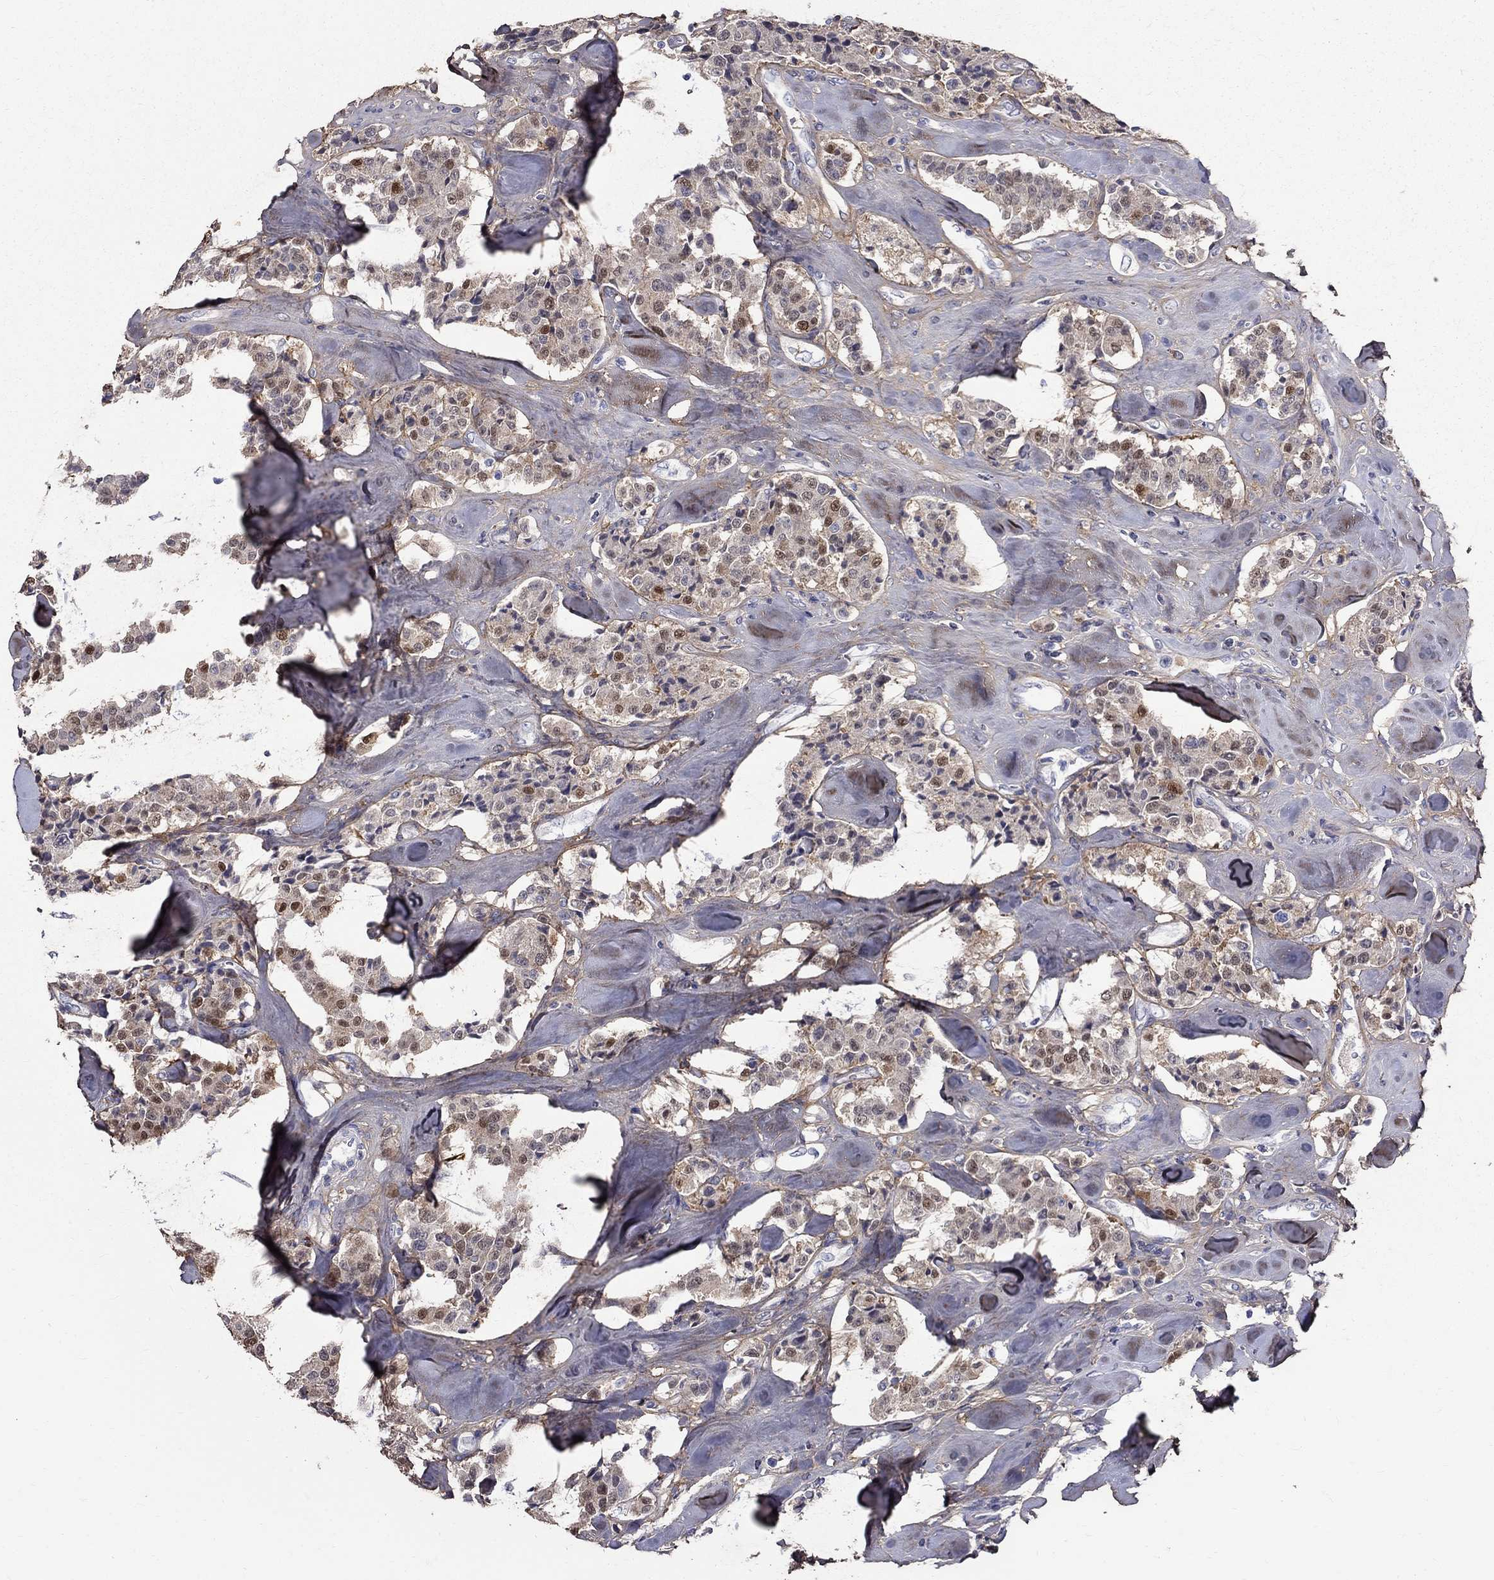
{"staining": {"intensity": "moderate", "quantity": "25%-75%", "location": "nuclear"}, "tissue": "carcinoid", "cell_type": "Tumor cells", "image_type": "cancer", "snomed": [{"axis": "morphology", "description": "Carcinoid, malignant, NOS"}, {"axis": "topography", "description": "Pancreas"}], "caption": "Protein staining by IHC demonstrates moderate nuclear positivity in approximately 25%-75% of tumor cells in carcinoid.", "gene": "ANXA10", "patient": {"sex": "male", "age": 41}}